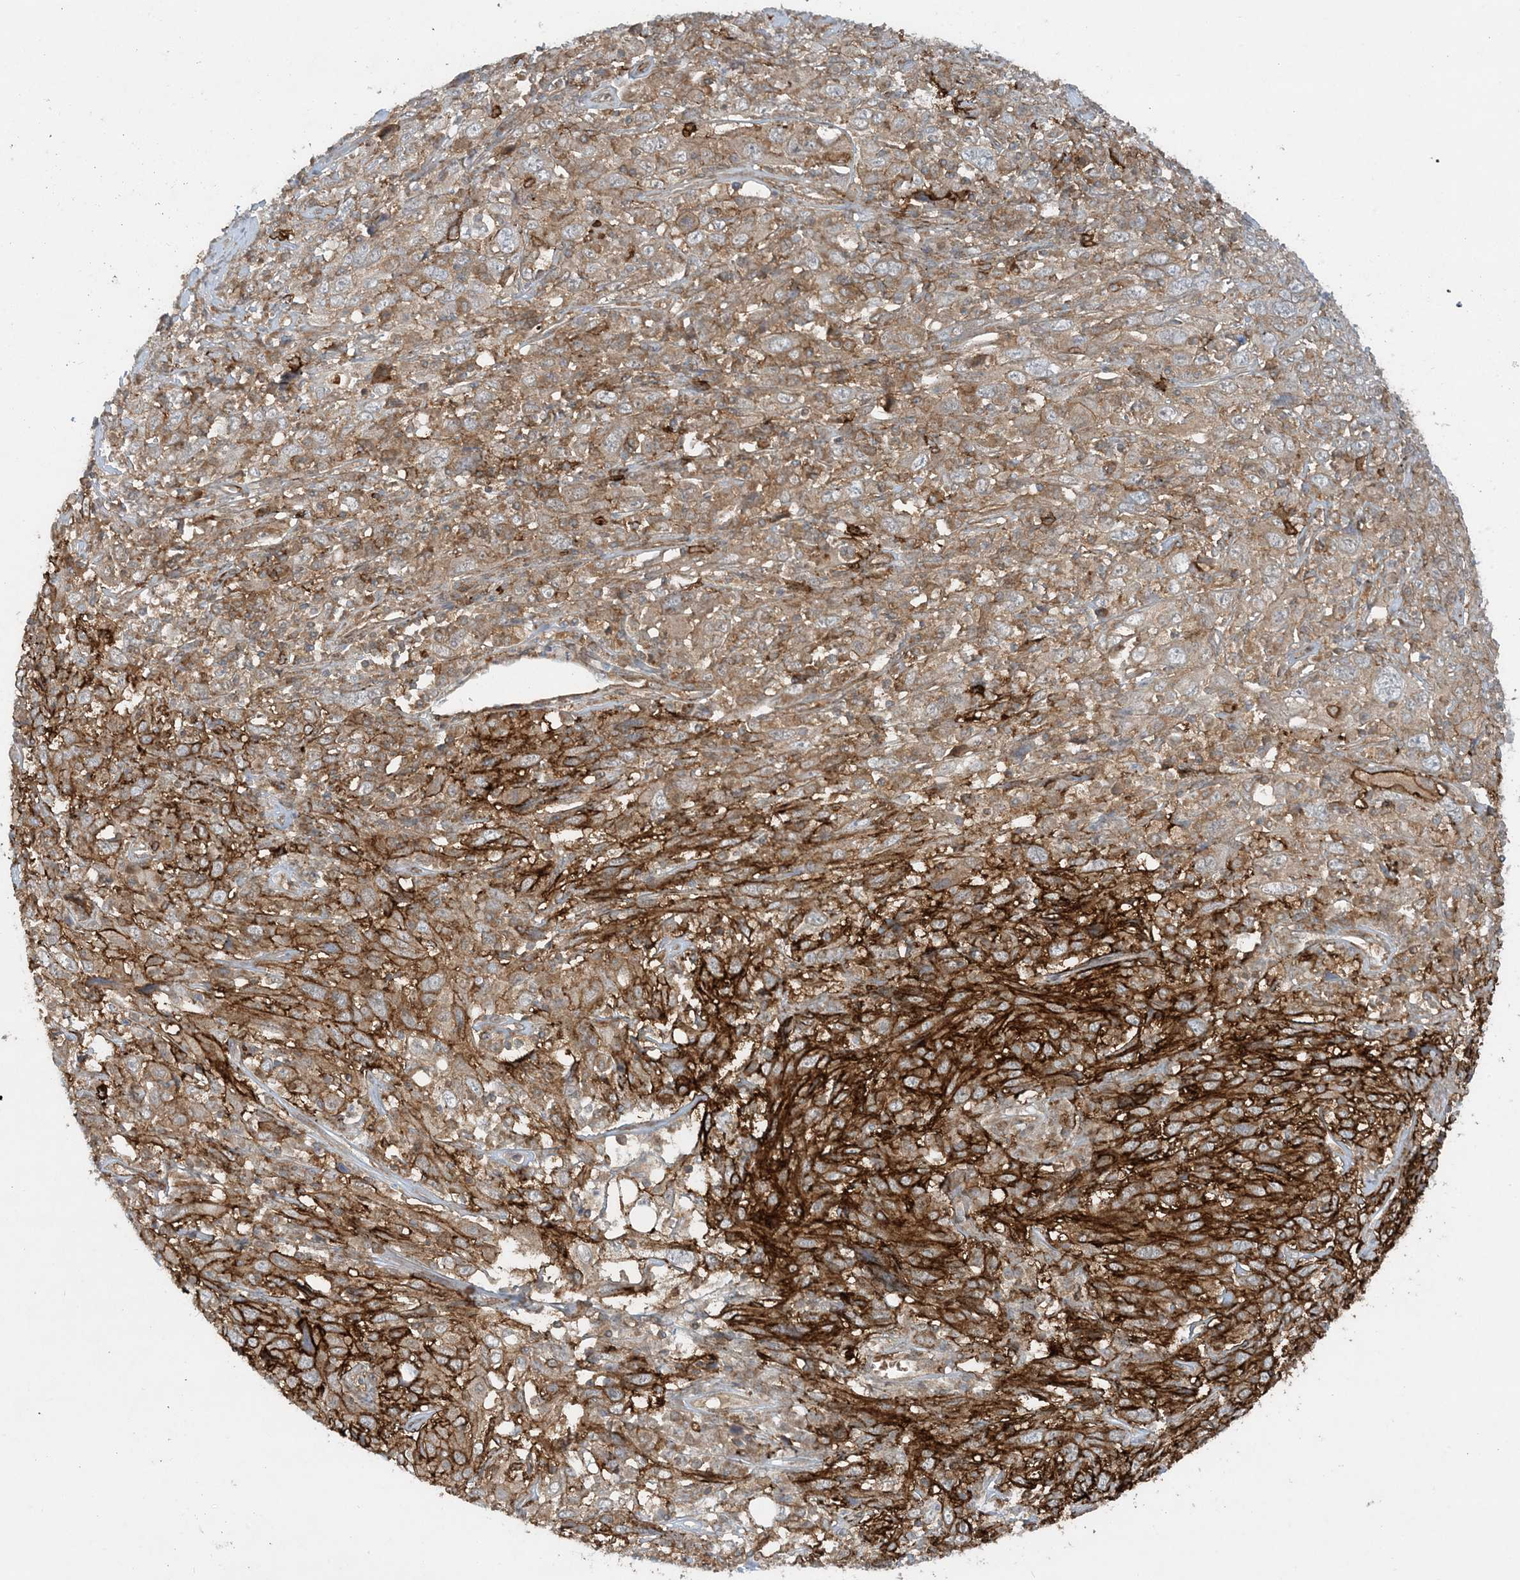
{"staining": {"intensity": "strong", "quantity": "25%-75%", "location": "cytoplasmic/membranous"}, "tissue": "cervical cancer", "cell_type": "Tumor cells", "image_type": "cancer", "snomed": [{"axis": "morphology", "description": "Squamous cell carcinoma, NOS"}, {"axis": "topography", "description": "Cervix"}], "caption": "Squamous cell carcinoma (cervical) was stained to show a protein in brown. There is high levels of strong cytoplasmic/membranous expression in about 25%-75% of tumor cells.", "gene": "STAM2", "patient": {"sex": "female", "age": 46}}